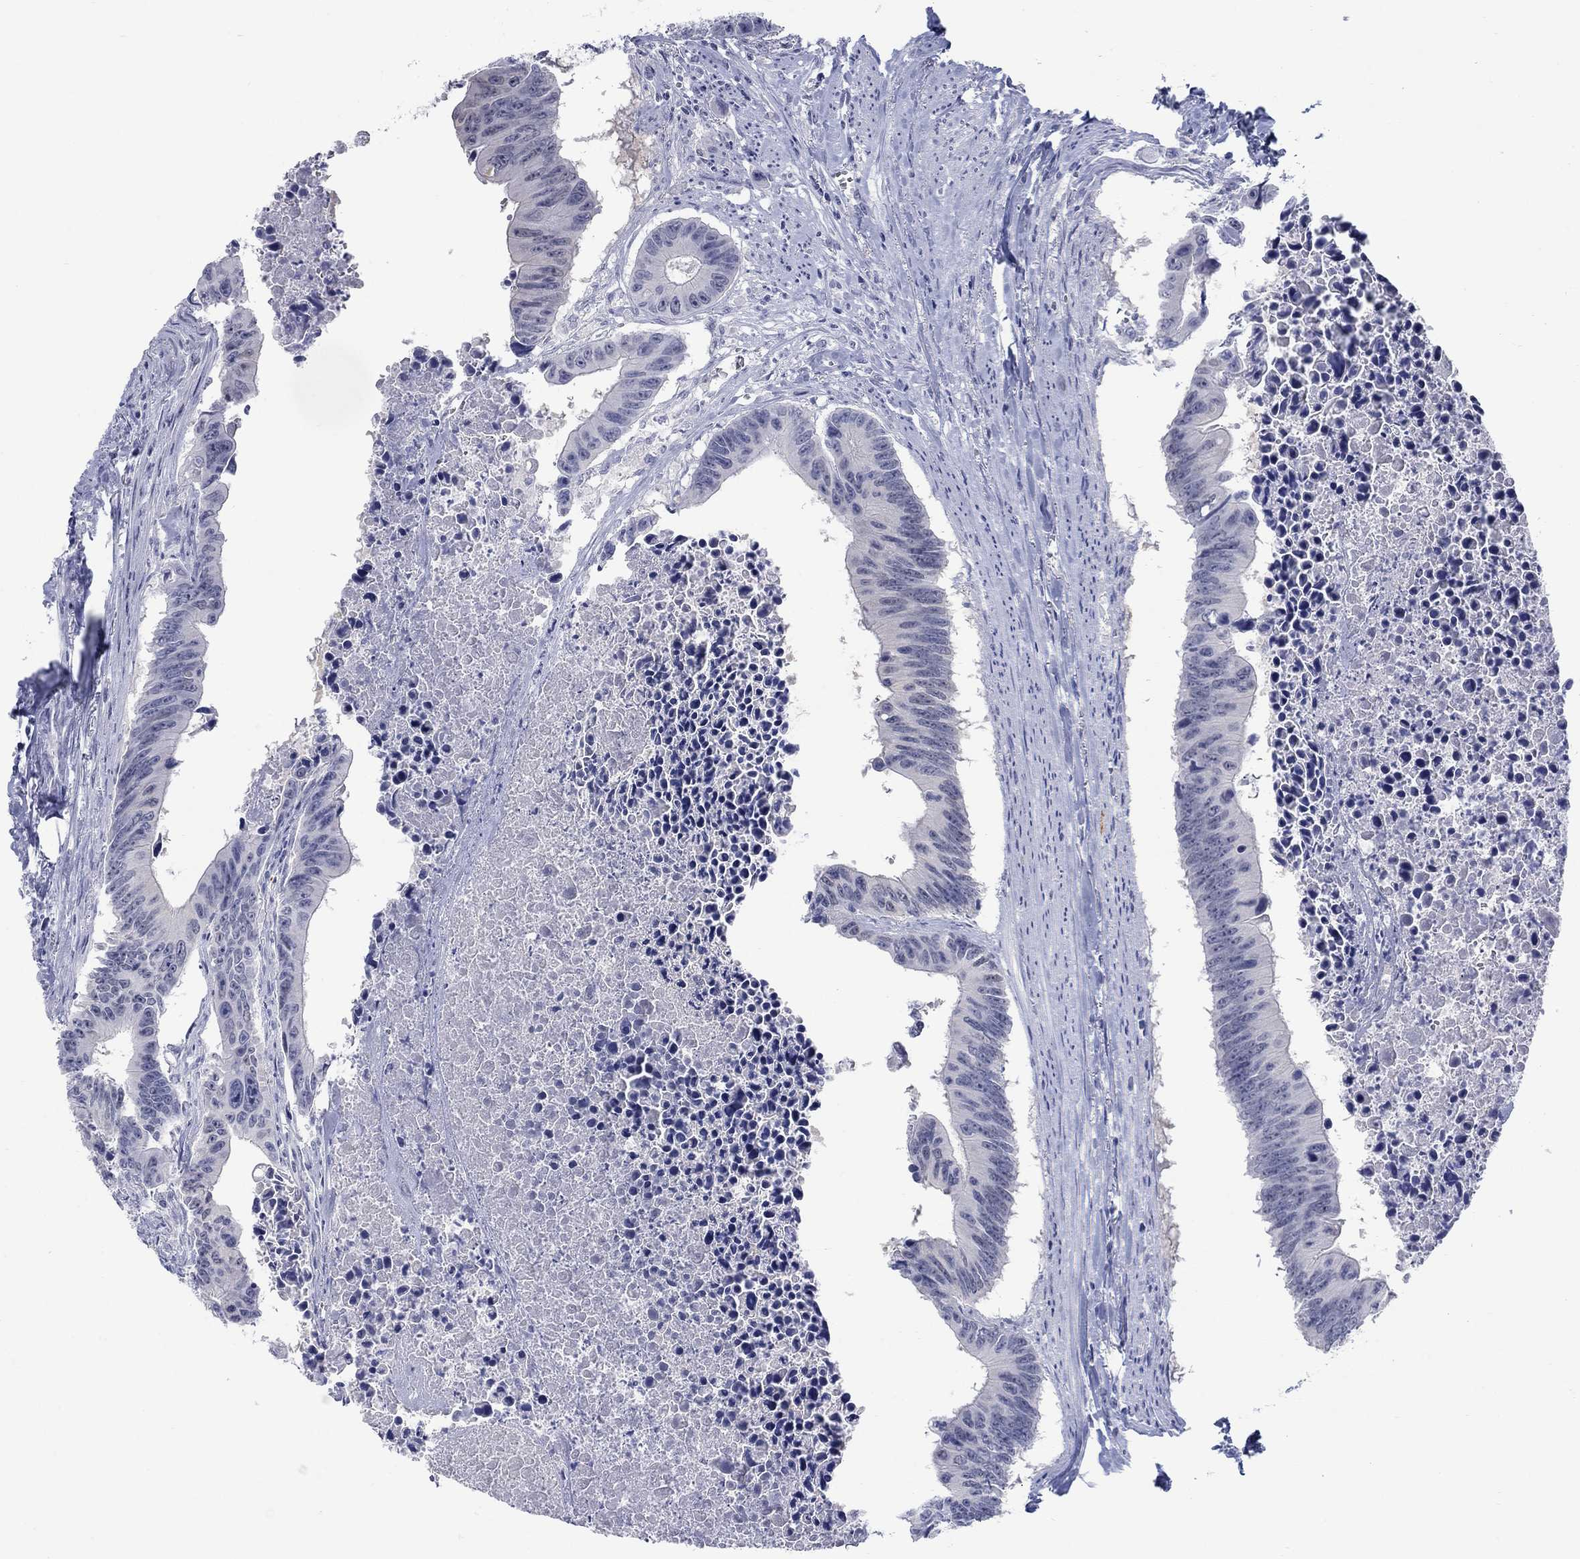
{"staining": {"intensity": "negative", "quantity": "none", "location": "none"}, "tissue": "colorectal cancer", "cell_type": "Tumor cells", "image_type": "cancer", "snomed": [{"axis": "morphology", "description": "Adenocarcinoma, NOS"}, {"axis": "topography", "description": "Colon"}], "caption": "IHC of human colorectal cancer (adenocarcinoma) exhibits no positivity in tumor cells.", "gene": "ATP6V1G2", "patient": {"sex": "female", "age": 87}}